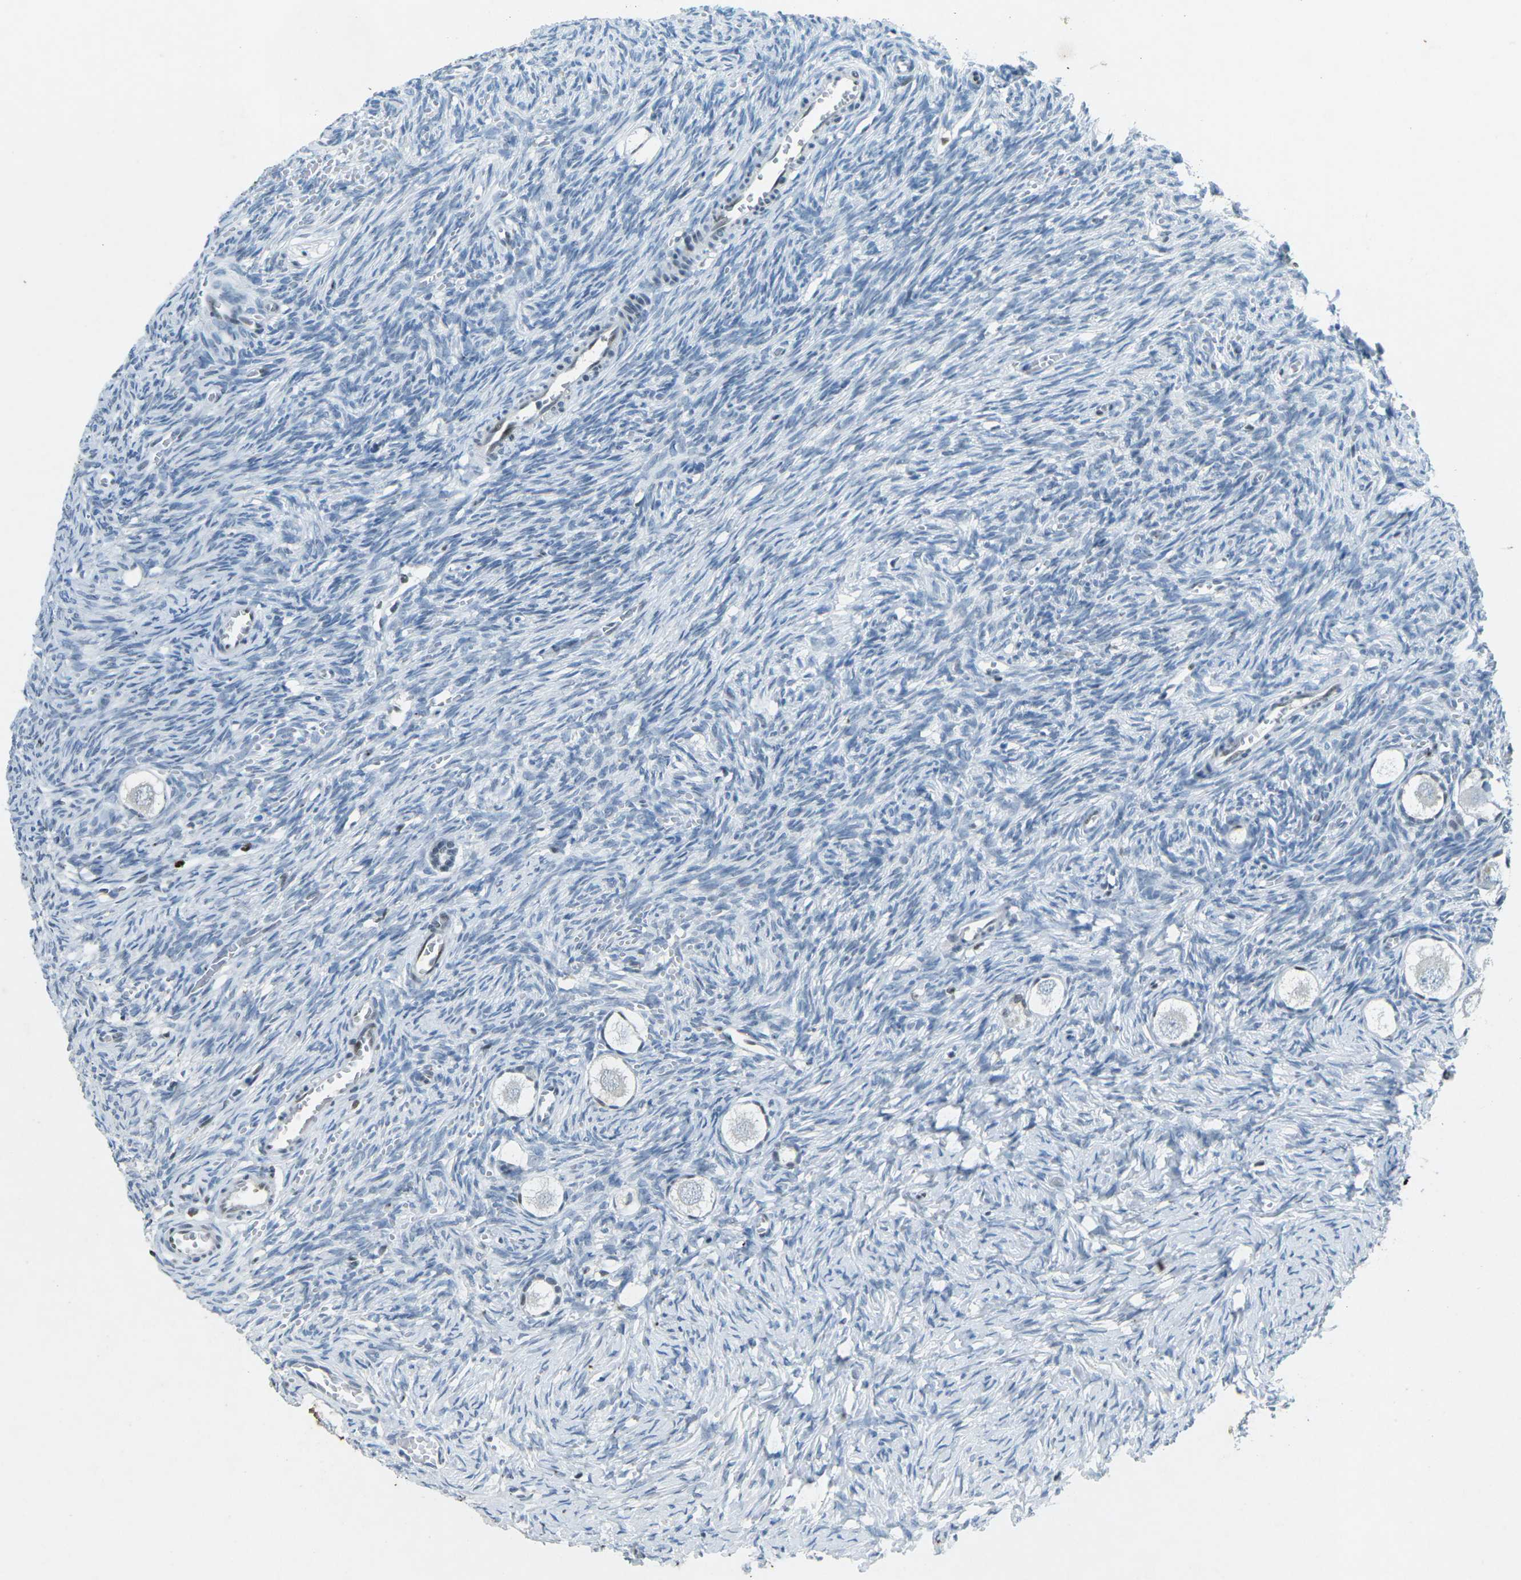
{"staining": {"intensity": "negative", "quantity": "none", "location": "none"}, "tissue": "ovary", "cell_type": "Follicle cells", "image_type": "normal", "snomed": [{"axis": "morphology", "description": "Normal tissue, NOS"}, {"axis": "topography", "description": "Ovary"}], "caption": "A high-resolution image shows immunohistochemistry staining of unremarkable ovary, which exhibits no significant positivity in follicle cells. (Immunohistochemistry (ihc), brightfield microscopy, high magnification).", "gene": "RB1", "patient": {"sex": "female", "age": 27}}